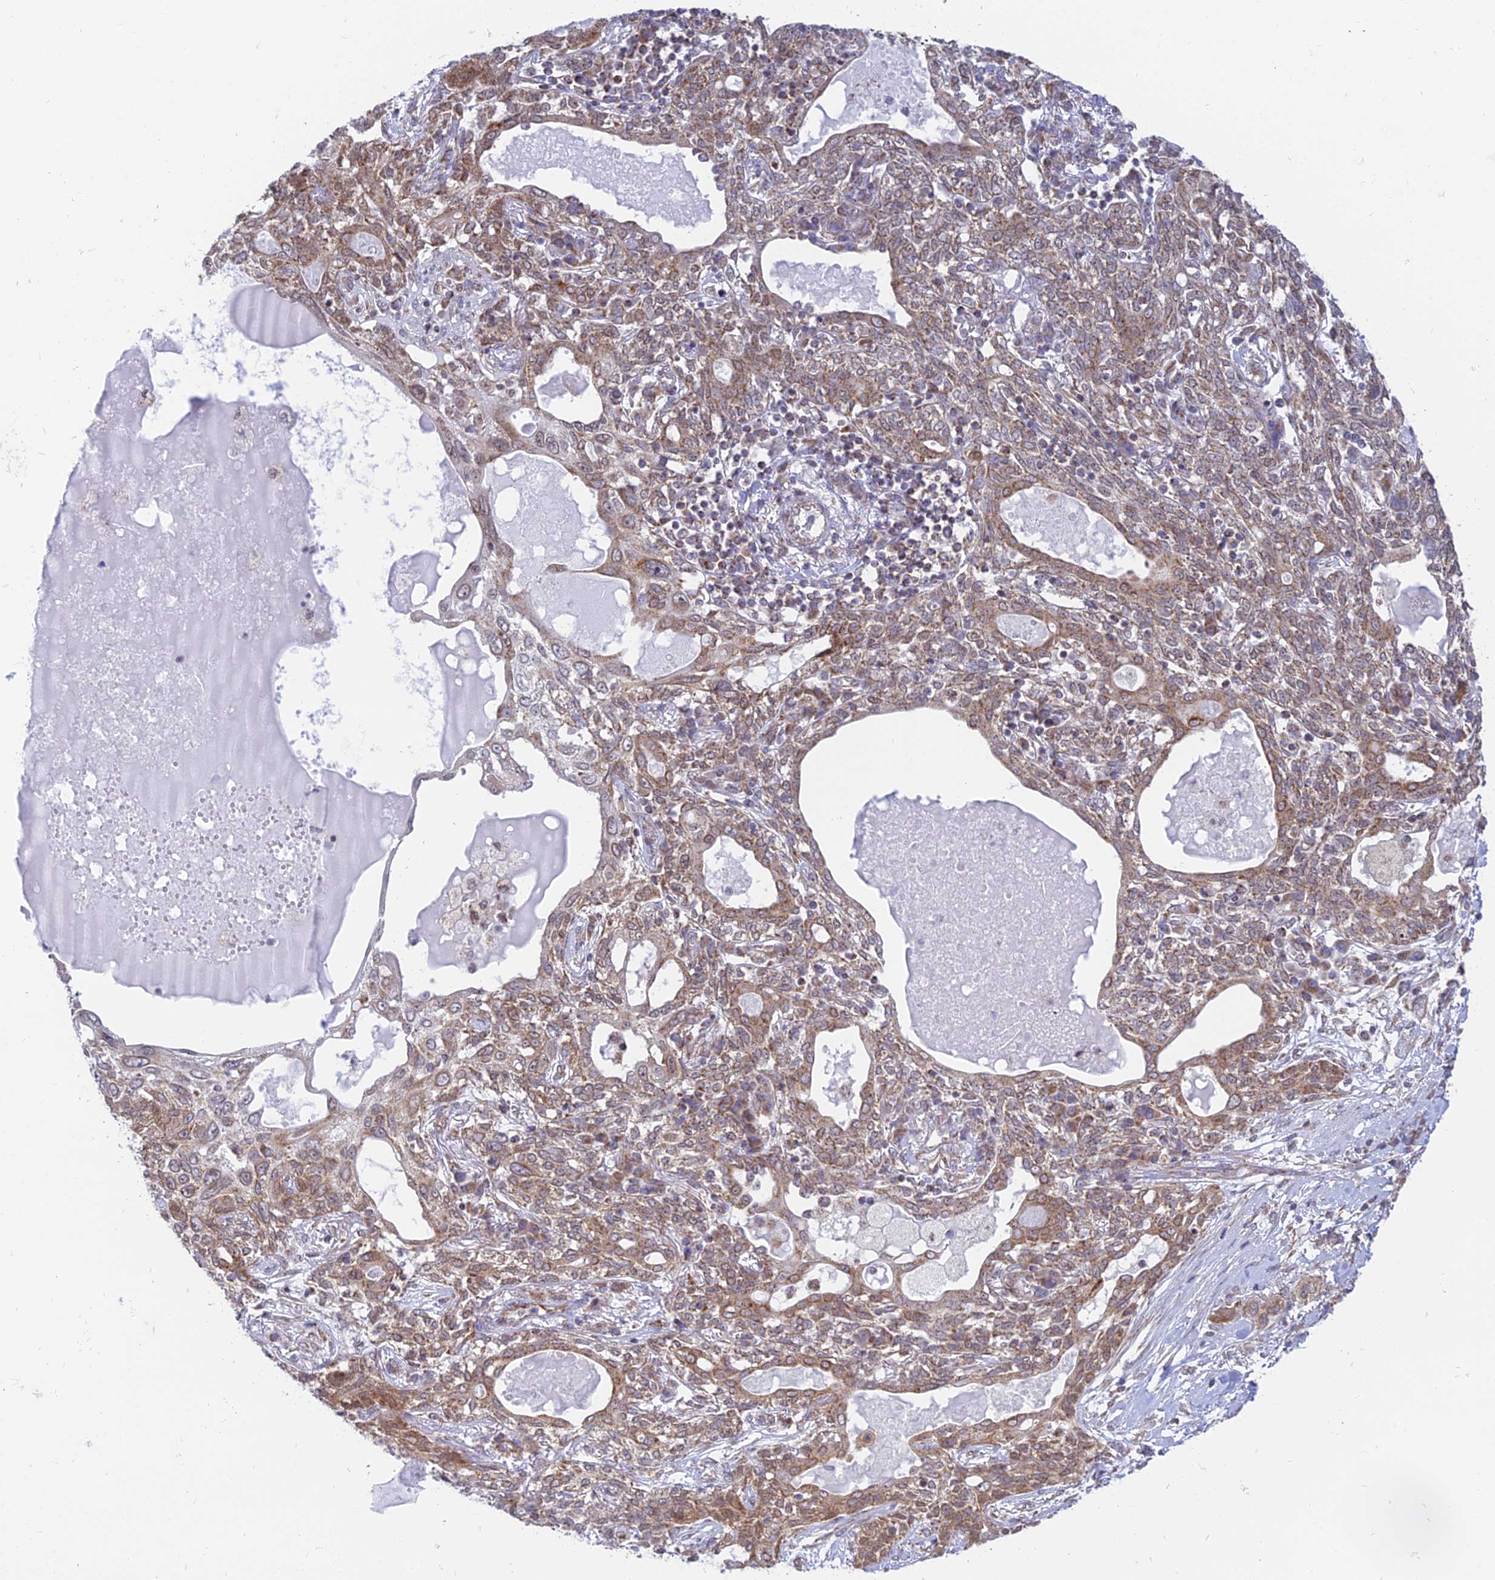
{"staining": {"intensity": "moderate", "quantity": ">75%", "location": "cytoplasmic/membranous"}, "tissue": "lung cancer", "cell_type": "Tumor cells", "image_type": "cancer", "snomed": [{"axis": "morphology", "description": "Squamous cell carcinoma, NOS"}, {"axis": "topography", "description": "Lung"}], "caption": "This histopathology image reveals lung cancer (squamous cell carcinoma) stained with immunohistochemistry to label a protein in brown. The cytoplasmic/membranous of tumor cells show moderate positivity for the protein. Nuclei are counter-stained blue.", "gene": "HOOK2", "patient": {"sex": "female", "age": 70}}